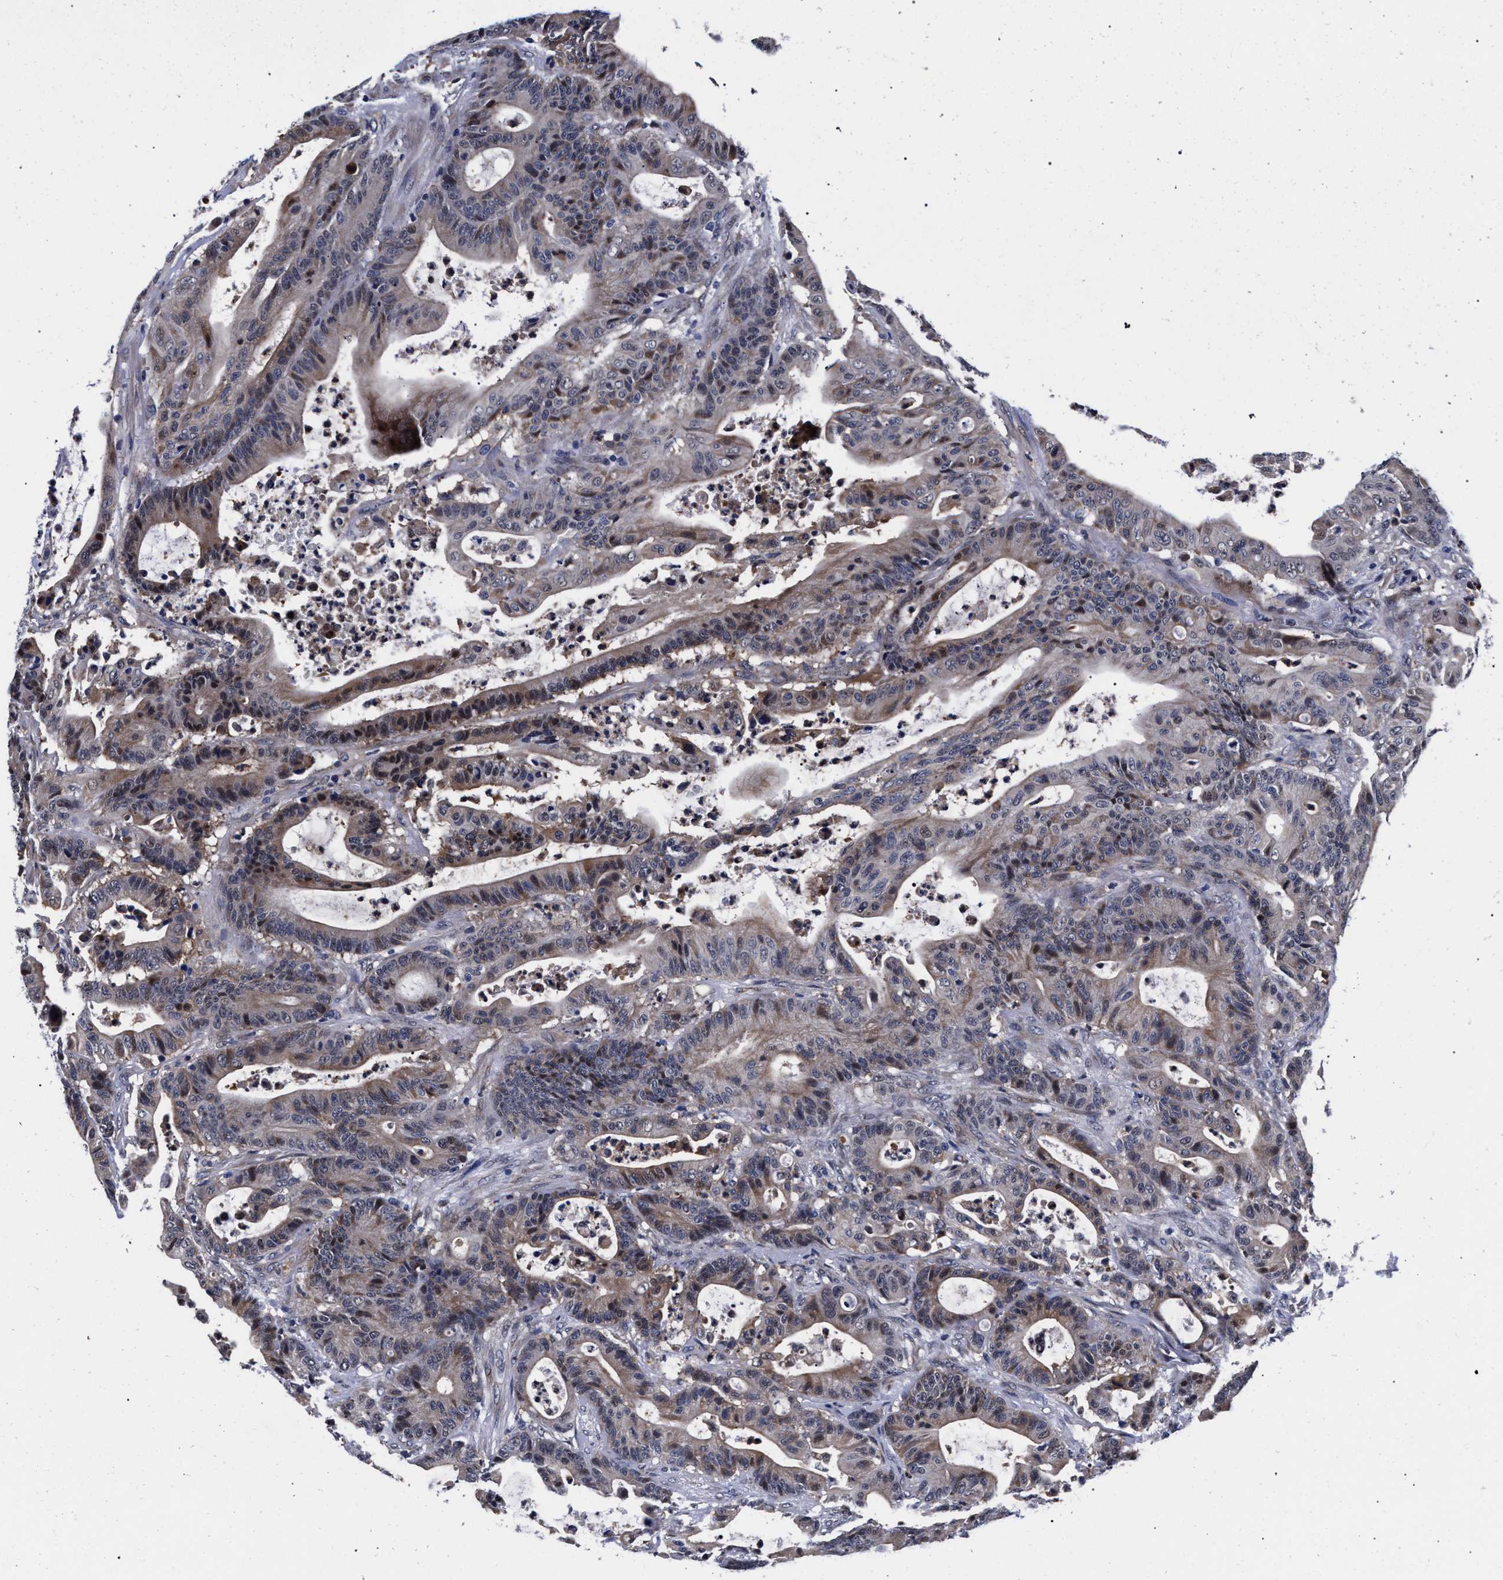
{"staining": {"intensity": "weak", "quantity": ">75%", "location": "cytoplasmic/membranous"}, "tissue": "colorectal cancer", "cell_type": "Tumor cells", "image_type": "cancer", "snomed": [{"axis": "morphology", "description": "Adenocarcinoma, NOS"}, {"axis": "topography", "description": "Colon"}], "caption": "Tumor cells reveal low levels of weak cytoplasmic/membranous positivity in about >75% of cells in human adenocarcinoma (colorectal). The protein of interest is stained brown, and the nuclei are stained in blue (DAB (3,3'-diaminobenzidine) IHC with brightfield microscopy, high magnification).", "gene": "ZNF462", "patient": {"sex": "female", "age": 84}}